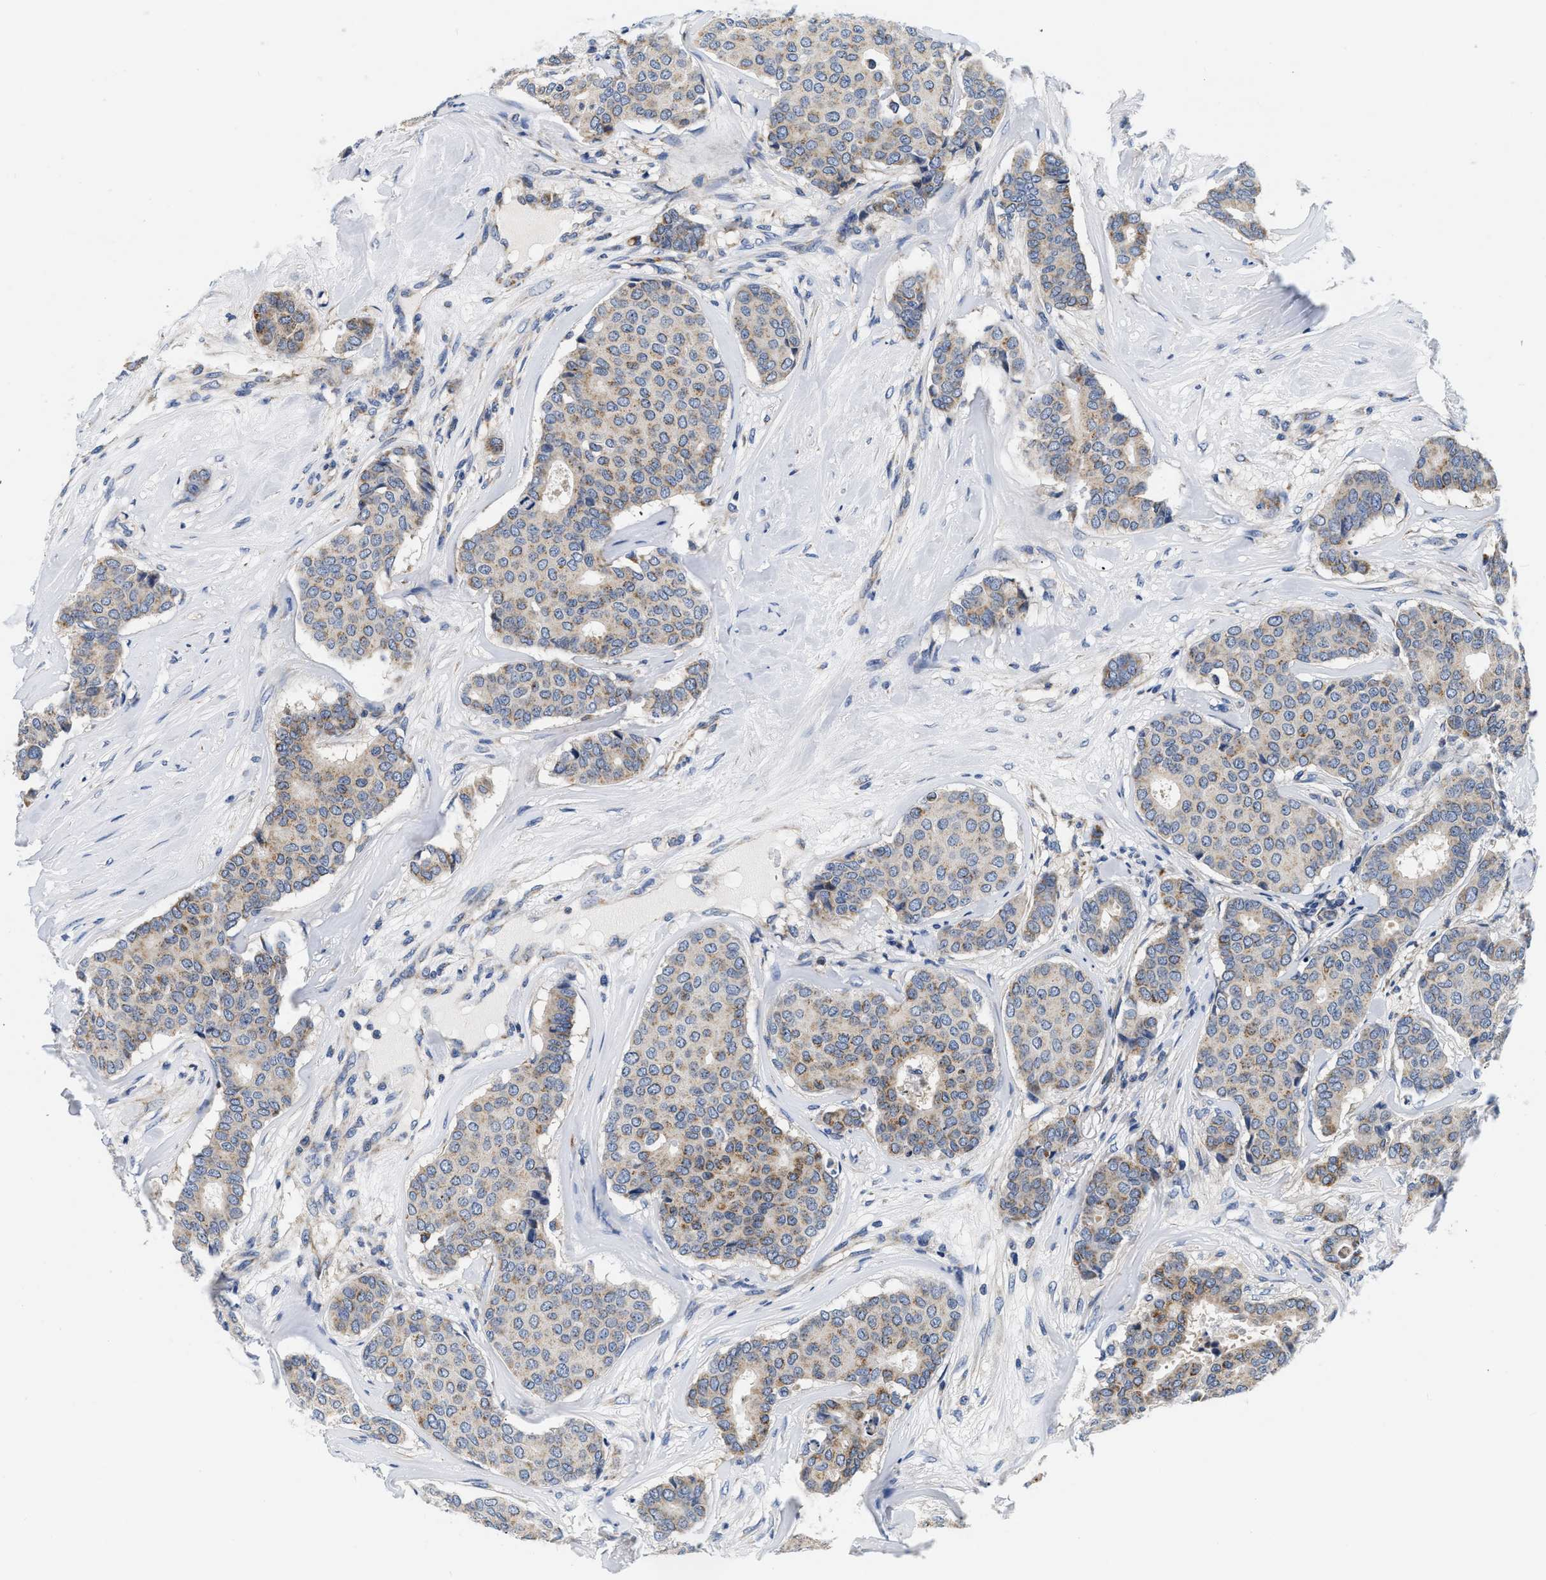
{"staining": {"intensity": "weak", "quantity": ">75%", "location": "cytoplasmic/membranous"}, "tissue": "breast cancer", "cell_type": "Tumor cells", "image_type": "cancer", "snomed": [{"axis": "morphology", "description": "Duct carcinoma"}, {"axis": "topography", "description": "Breast"}], "caption": "Breast infiltrating ductal carcinoma stained with immunohistochemistry (IHC) exhibits weak cytoplasmic/membranous positivity in about >75% of tumor cells. (IHC, brightfield microscopy, high magnification).", "gene": "PDP1", "patient": {"sex": "female", "age": 75}}